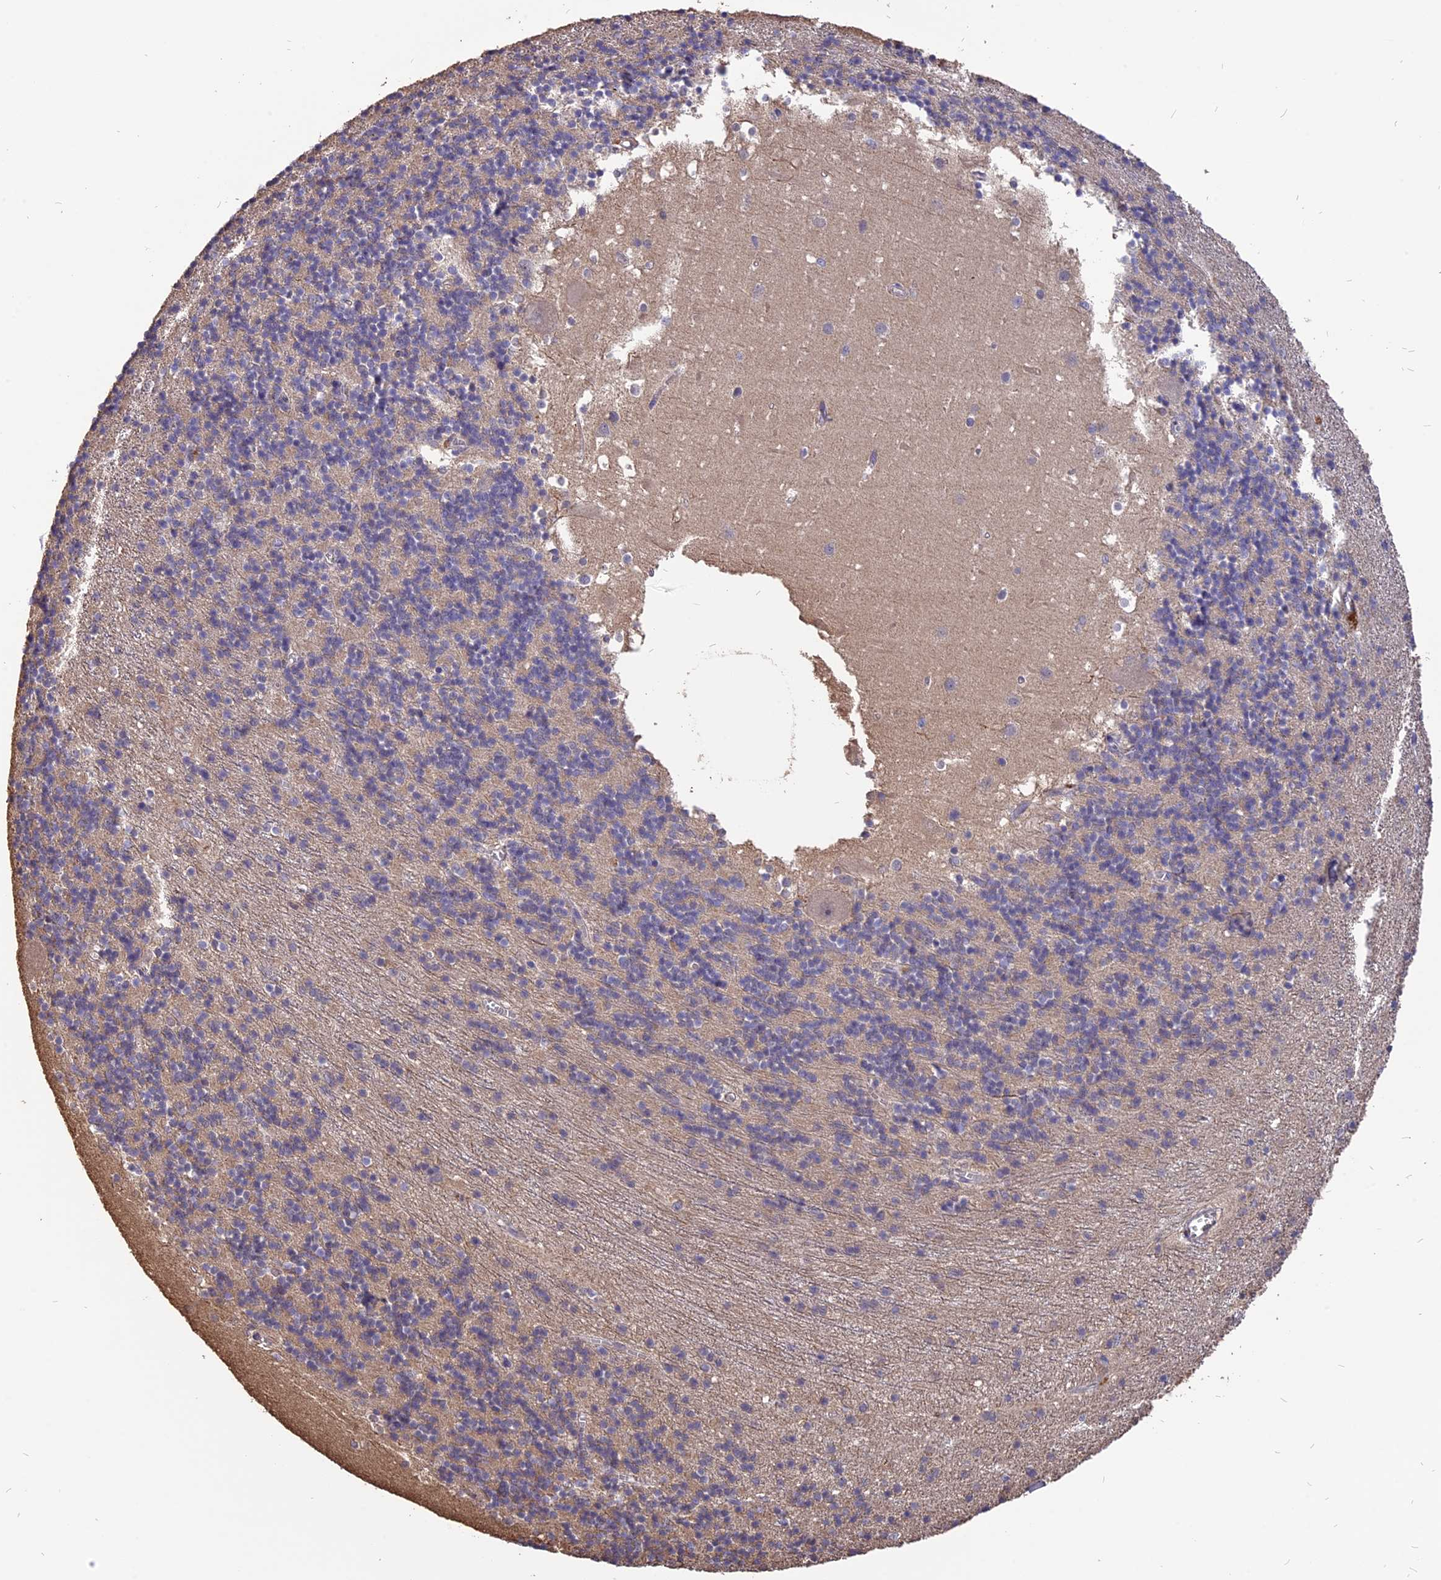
{"staining": {"intensity": "negative", "quantity": "none", "location": "none"}, "tissue": "cerebellum", "cell_type": "Cells in granular layer", "image_type": "normal", "snomed": [{"axis": "morphology", "description": "Normal tissue, NOS"}, {"axis": "topography", "description": "Cerebellum"}], "caption": "This photomicrograph is of benign cerebellum stained with immunohistochemistry (IHC) to label a protein in brown with the nuclei are counter-stained blue. There is no positivity in cells in granular layer.", "gene": "CARMIL2", "patient": {"sex": "male", "age": 54}}